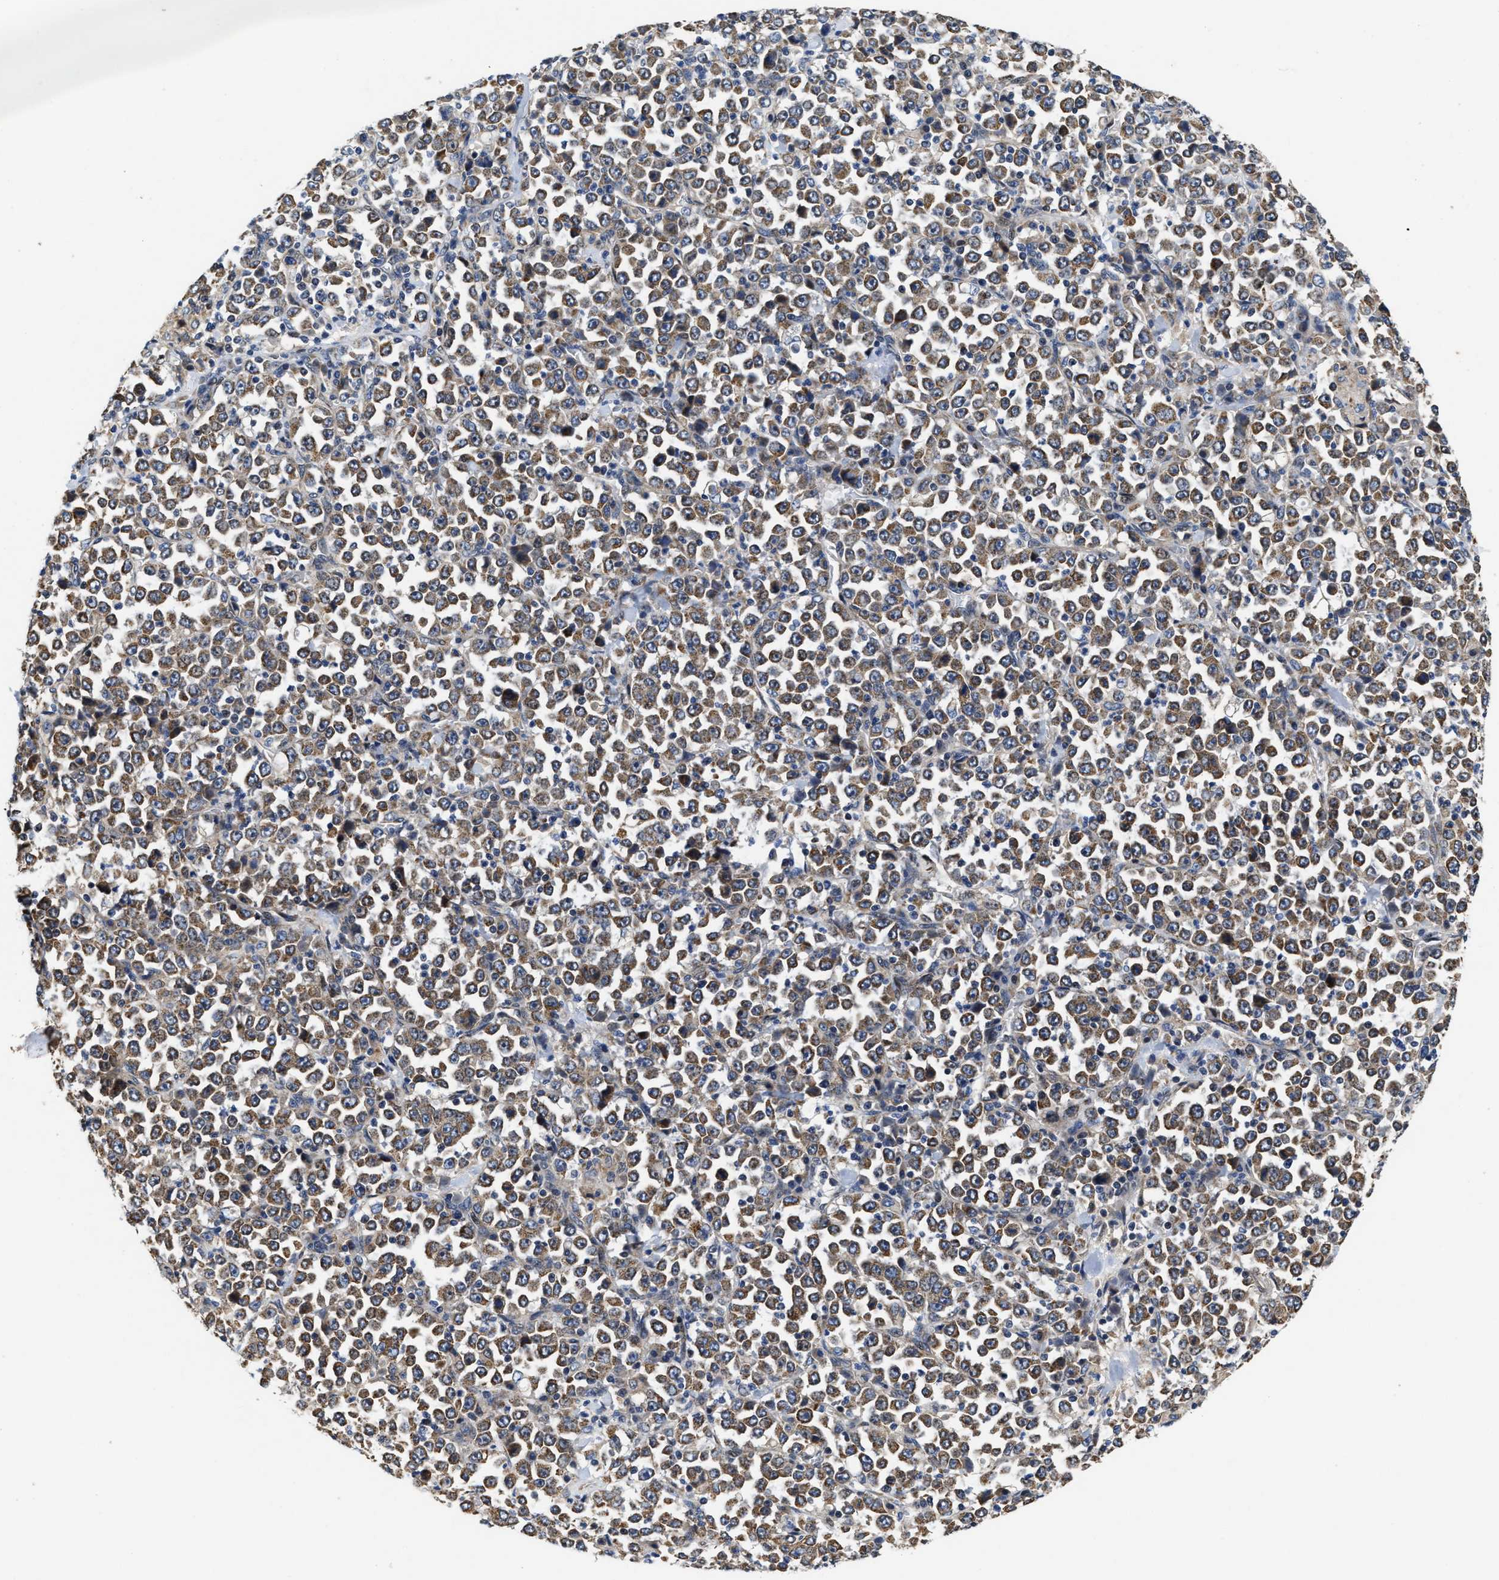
{"staining": {"intensity": "moderate", "quantity": ">75%", "location": "cytoplasmic/membranous"}, "tissue": "stomach cancer", "cell_type": "Tumor cells", "image_type": "cancer", "snomed": [{"axis": "morphology", "description": "Normal tissue, NOS"}, {"axis": "morphology", "description": "Adenocarcinoma, NOS"}, {"axis": "topography", "description": "Stomach, upper"}, {"axis": "topography", "description": "Stomach"}], "caption": "Immunohistochemical staining of adenocarcinoma (stomach) demonstrates medium levels of moderate cytoplasmic/membranous protein expression in about >75% of tumor cells. (DAB IHC, brown staining for protein, blue staining for nuclei).", "gene": "SCYL2", "patient": {"sex": "male", "age": 59}}